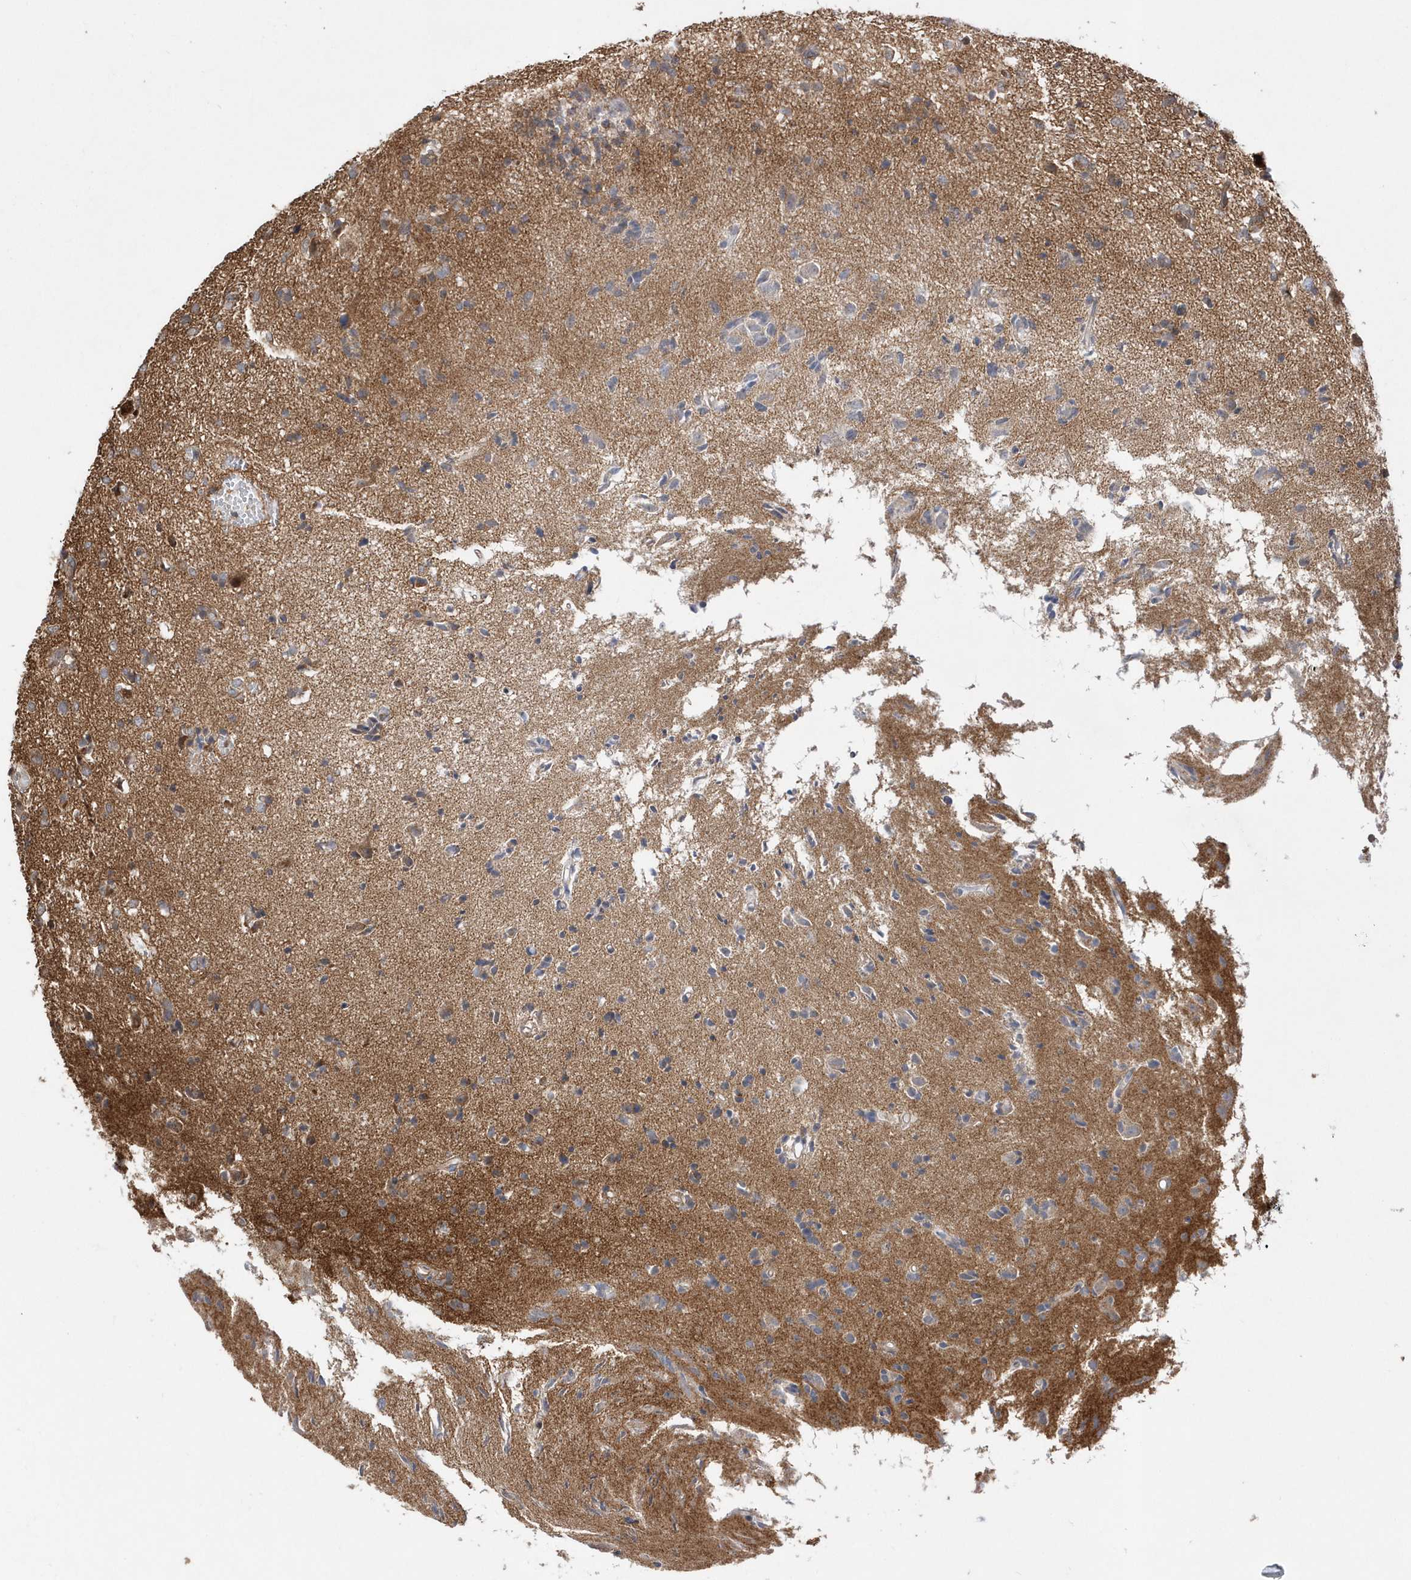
{"staining": {"intensity": "weak", "quantity": "<25%", "location": "cytoplasmic/membranous"}, "tissue": "glioma", "cell_type": "Tumor cells", "image_type": "cancer", "snomed": [{"axis": "morphology", "description": "Glioma, malignant, High grade"}, {"axis": "topography", "description": "Brain"}], "caption": "This micrograph is of glioma stained with immunohistochemistry (IHC) to label a protein in brown with the nuclei are counter-stained blue. There is no expression in tumor cells.", "gene": "DALRD3", "patient": {"sex": "female", "age": 59}}